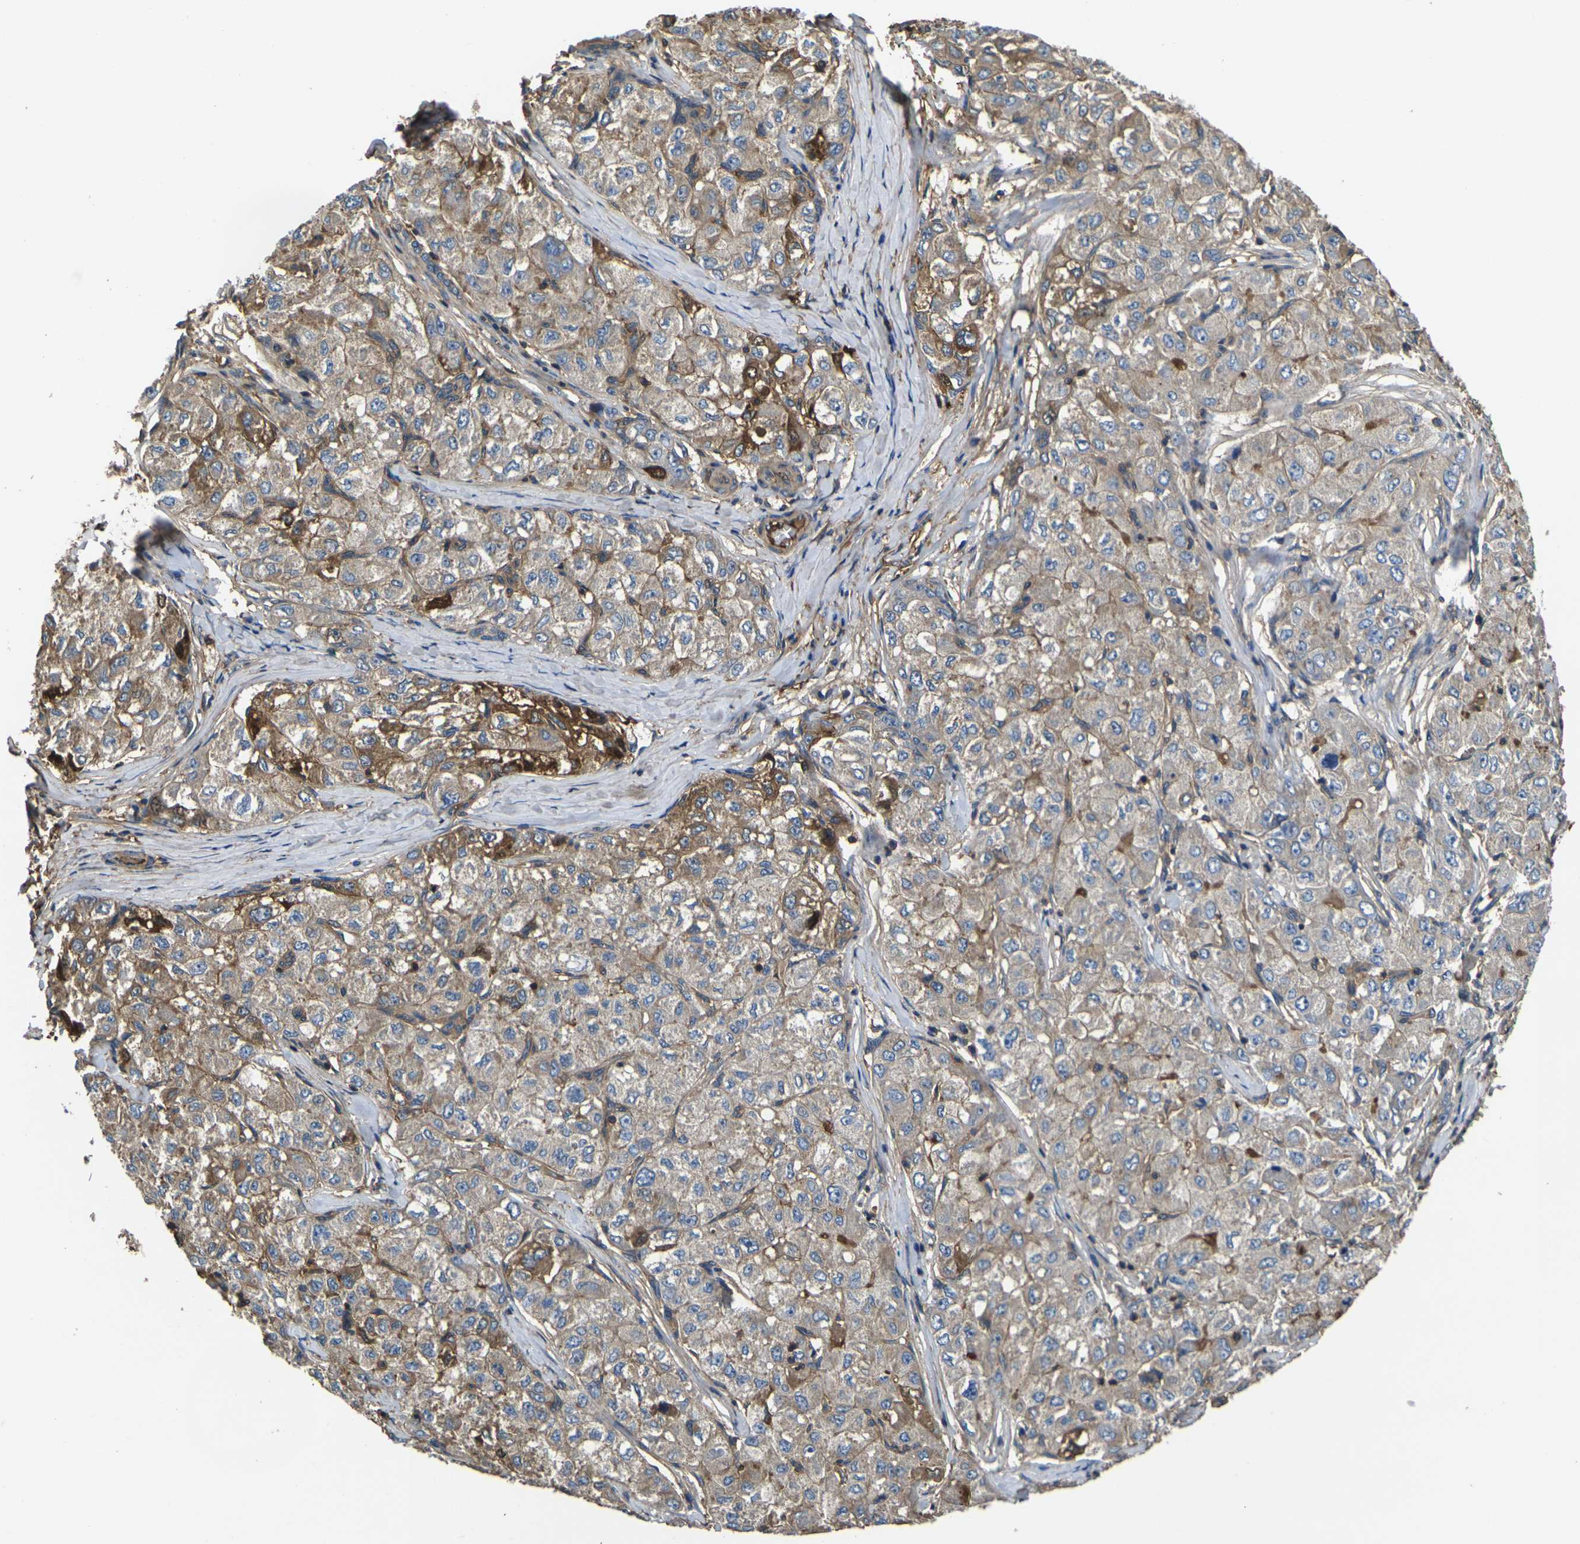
{"staining": {"intensity": "moderate", "quantity": ">75%", "location": "cytoplasmic/membranous"}, "tissue": "liver cancer", "cell_type": "Tumor cells", "image_type": "cancer", "snomed": [{"axis": "morphology", "description": "Carcinoma, Hepatocellular, NOS"}, {"axis": "topography", "description": "Liver"}], "caption": "The histopathology image displays immunohistochemical staining of hepatocellular carcinoma (liver). There is moderate cytoplasmic/membranous staining is seen in about >75% of tumor cells.", "gene": "HSPG2", "patient": {"sex": "male", "age": 80}}